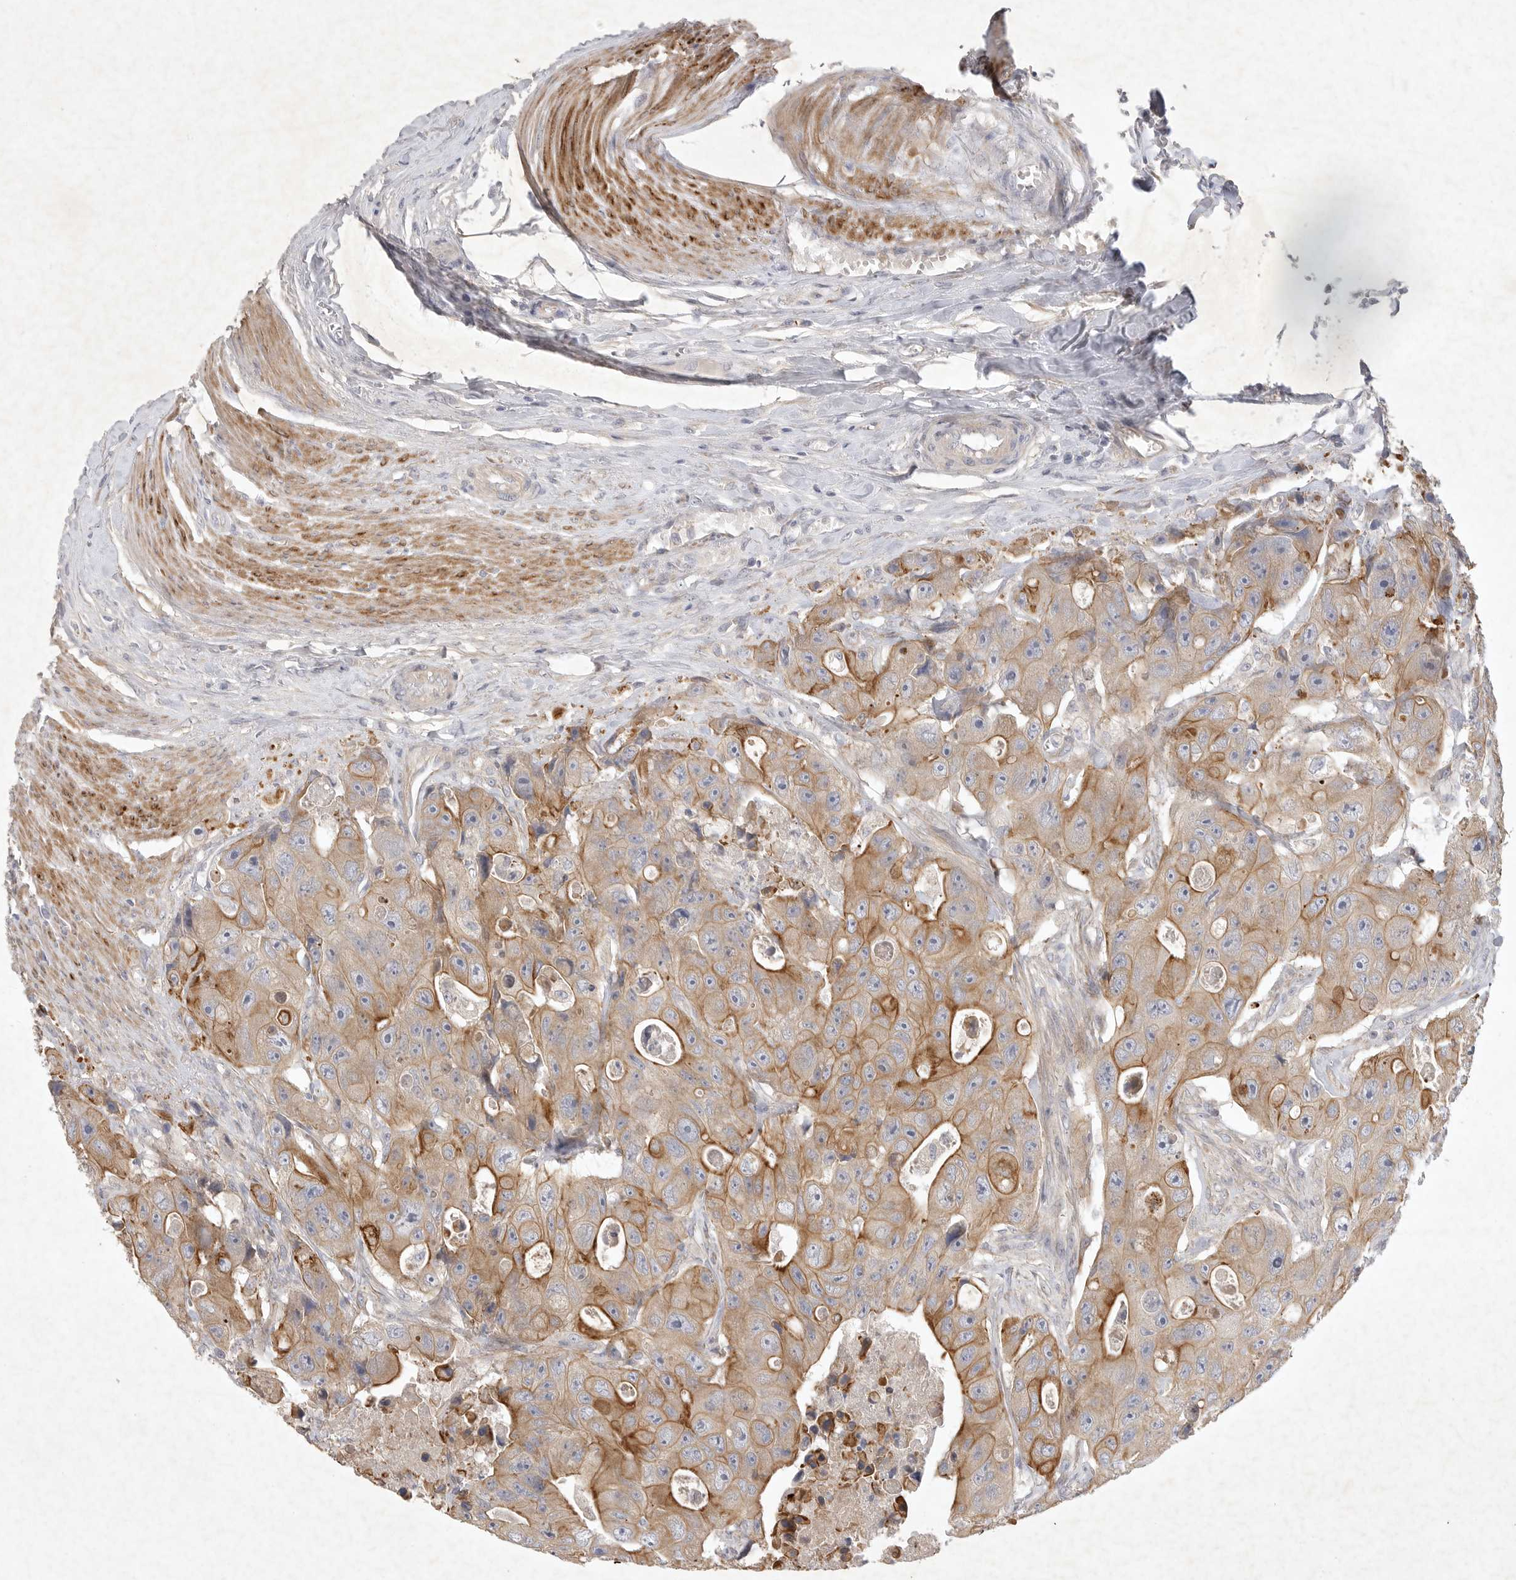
{"staining": {"intensity": "moderate", "quantity": ">75%", "location": "cytoplasmic/membranous"}, "tissue": "colorectal cancer", "cell_type": "Tumor cells", "image_type": "cancer", "snomed": [{"axis": "morphology", "description": "Adenocarcinoma, NOS"}, {"axis": "topography", "description": "Colon"}], "caption": "Protein staining of colorectal cancer (adenocarcinoma) tissue demonstrates moderate cytoplasmic/membranous positivity in about >75% of tumor cells.", "gene": "BZW2", "patient": {"sex": "female", "age": 46}}